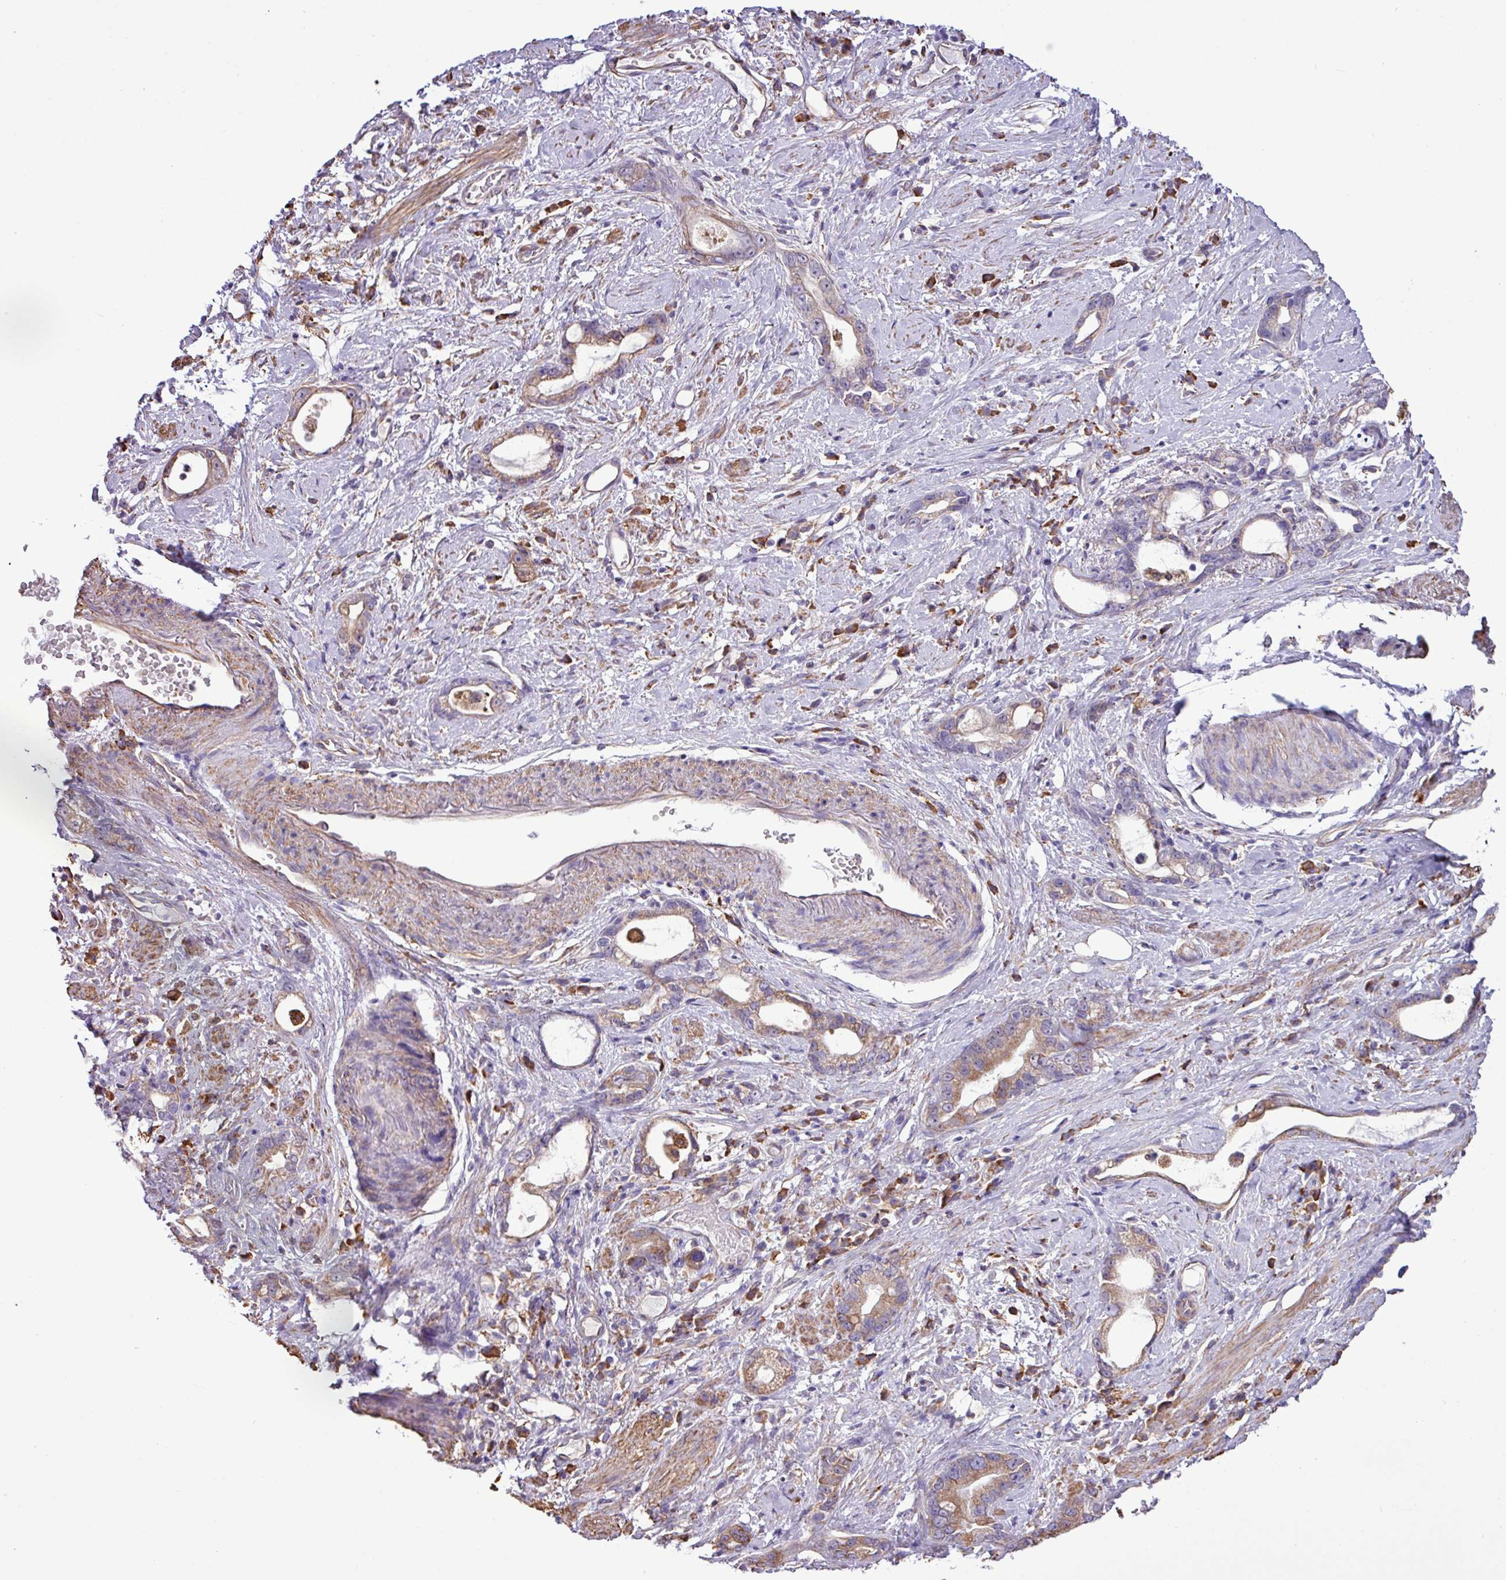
{"staining": {"intensity": "moderate", "quantity": "<25%", "location": "cytoplasmic/membranous"}, "tissue": "stomach cancer", "cell_type": "Tumor cells", "image_type": "cancer", "snomed": [{"axis": "morphology", "description": "Adenocarcinoma, NOS"}, {"axis": "topography", "description": "Stomach"}], "caption": "Immunohistochemical staining of stomach adenocarcinoma demonstrates moderate cytoplasmic/membranous protein positivity in about <25% of tumor cells. The staining is performed using DAB brown chromogen to label protein expression. The nuclei are counter-stained blue using hematoxylin.", "gene": "ZSCAN5A", "patient": {"sex": "male", "age": 55}}